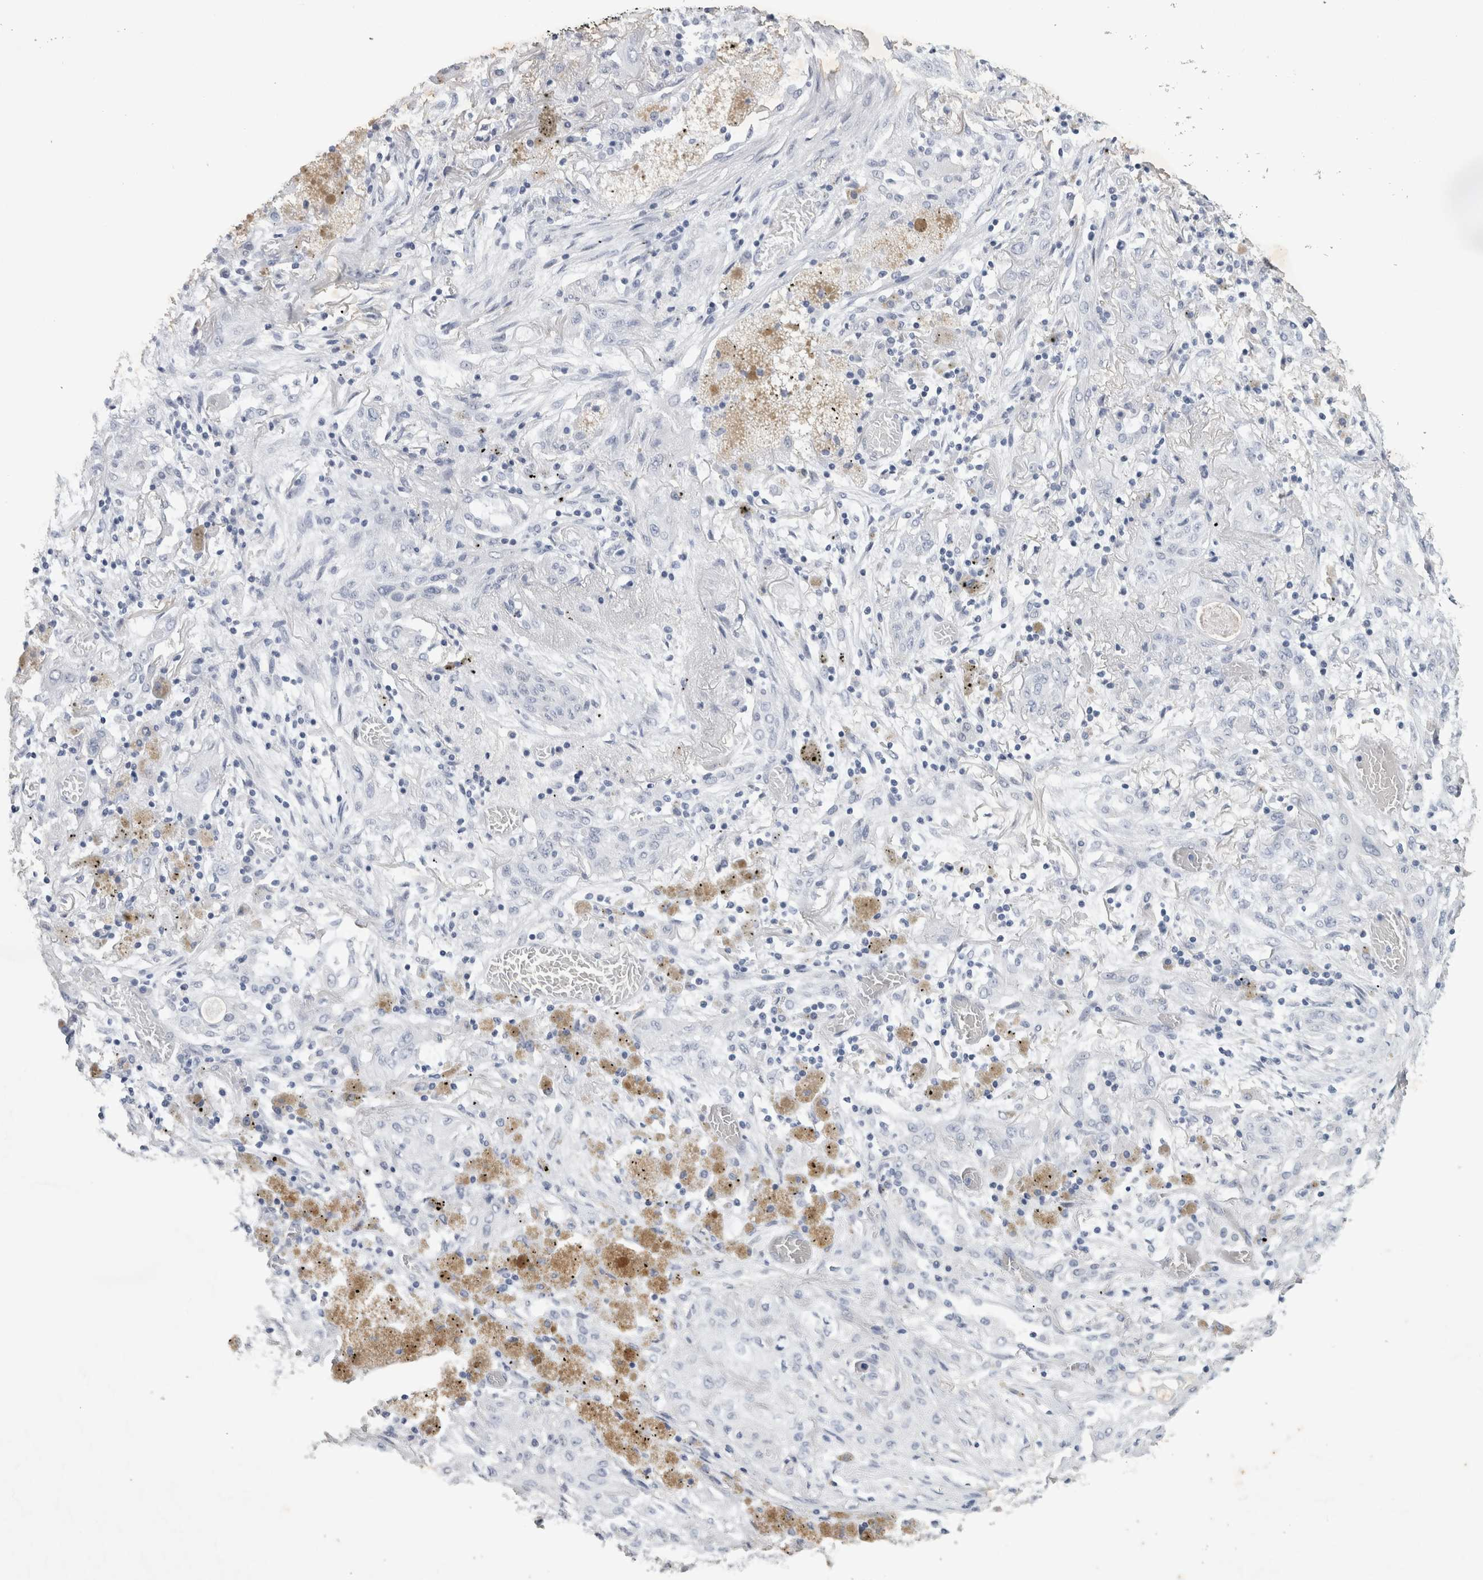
{"staining": {"intensity": "negative", "quantity": "none", "location": "none"}, "tissue": "lung cancer", "cell_type": "Tumor cells", "image_type": "cancer", "snomed": [{"axis": "morphology", "description": "Squamous cell carcinoma, NOS"}, {"axis": "topography", "description": "Lung"}], "caption": "Tumor cells show no significant protein positivity in lung cancer.", "gene": "FXYD7", "patient": {"sex": "female", "age": 47}}